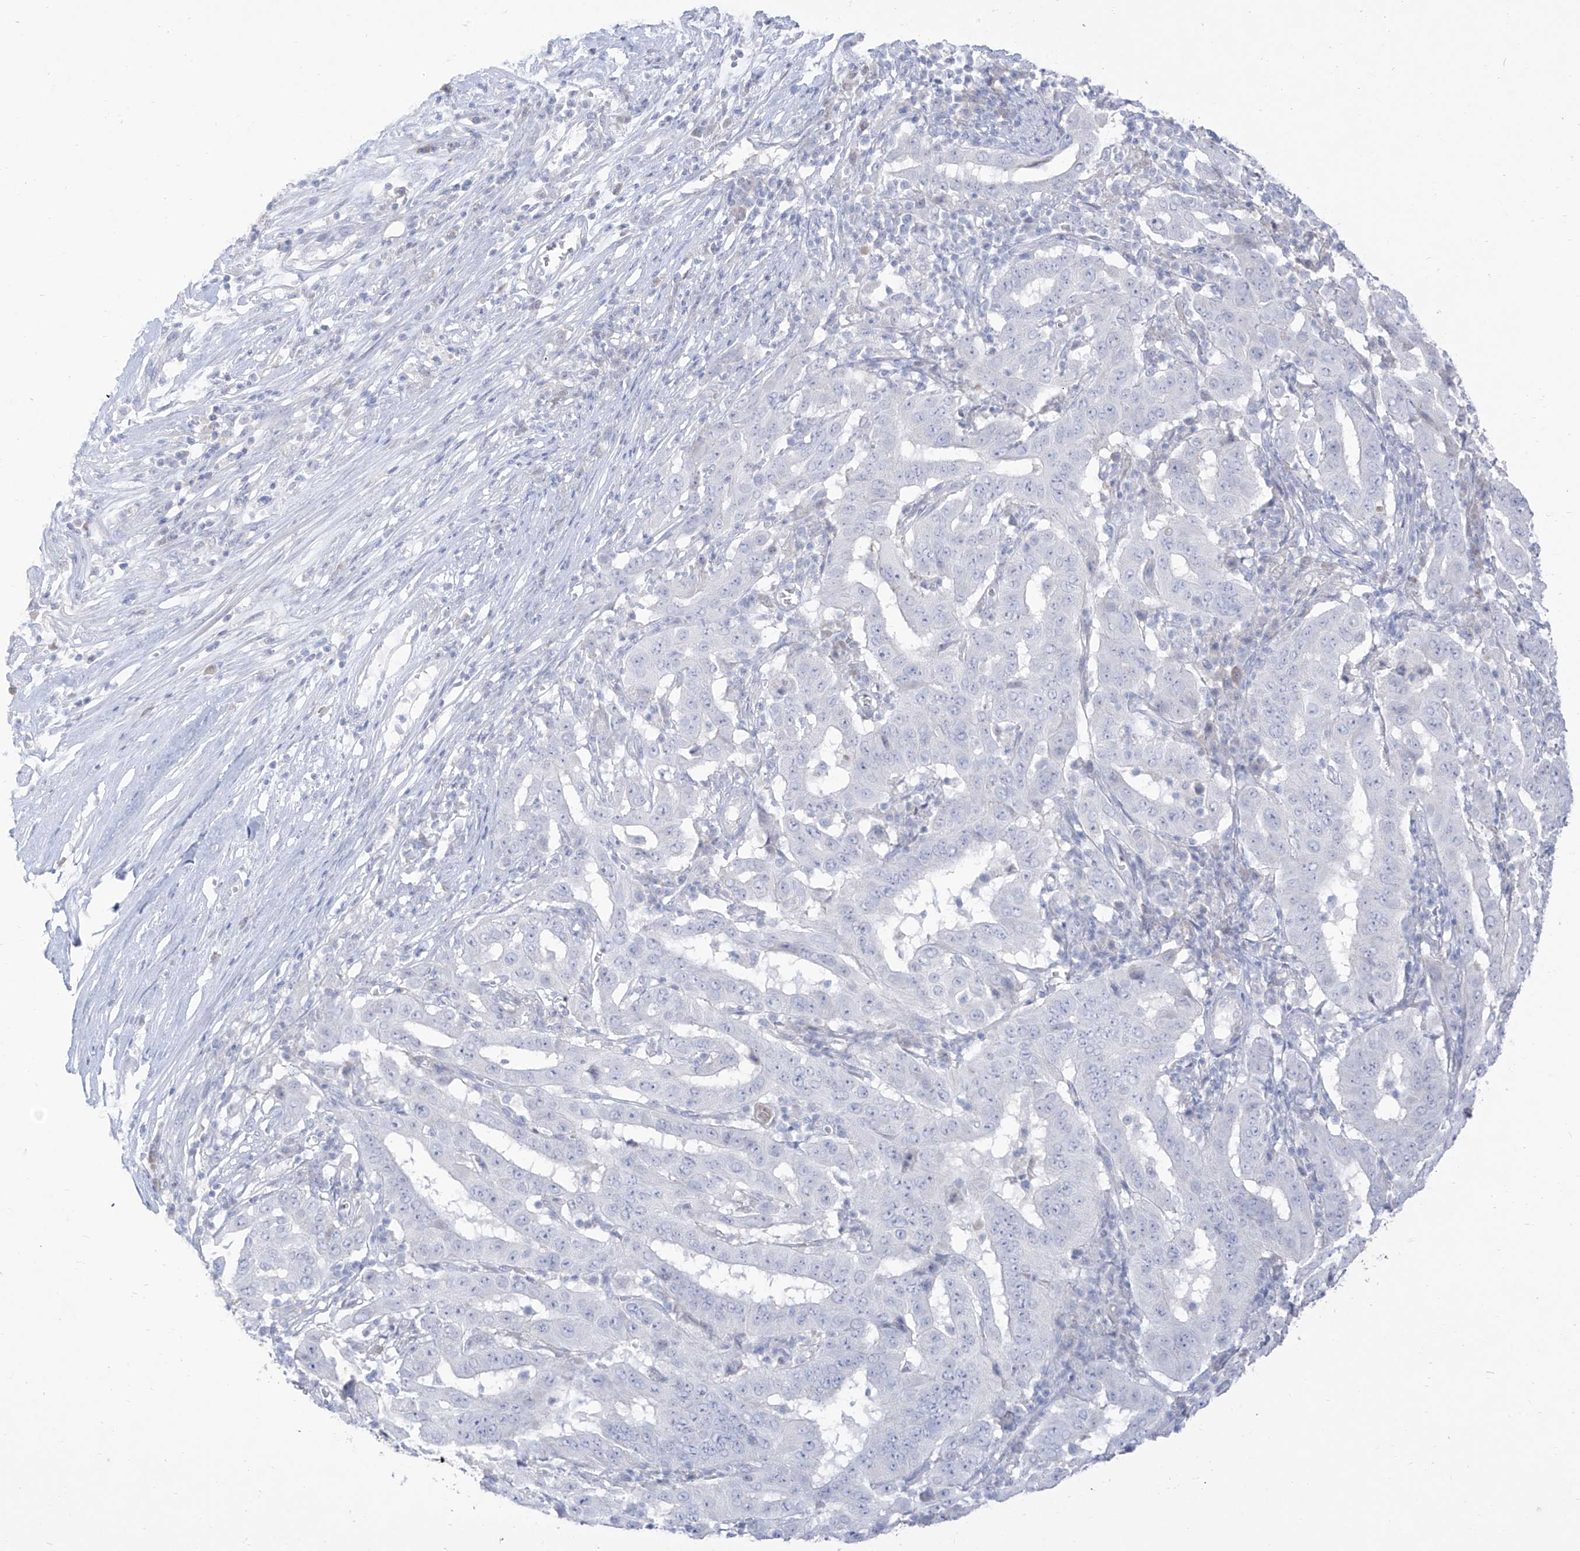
{"staining": {"intensity": "negative", "quantity": "none", "location": "none"}, "tissue": "pancreatic cancer", "cell_type": "Tumor cells", "image_type": "cancer", "snomed": [{"axis": "morphology", "description": "Adenocarcinoma, NOS"}, {"axis": "topography", "description": "Pancreas"}], "caption": "IHC of human pancreatic adenocarcinoma displays no positivity in tumor cells.", "gene": "TGM4", "patient": {"sex": "male", "age": 63}}